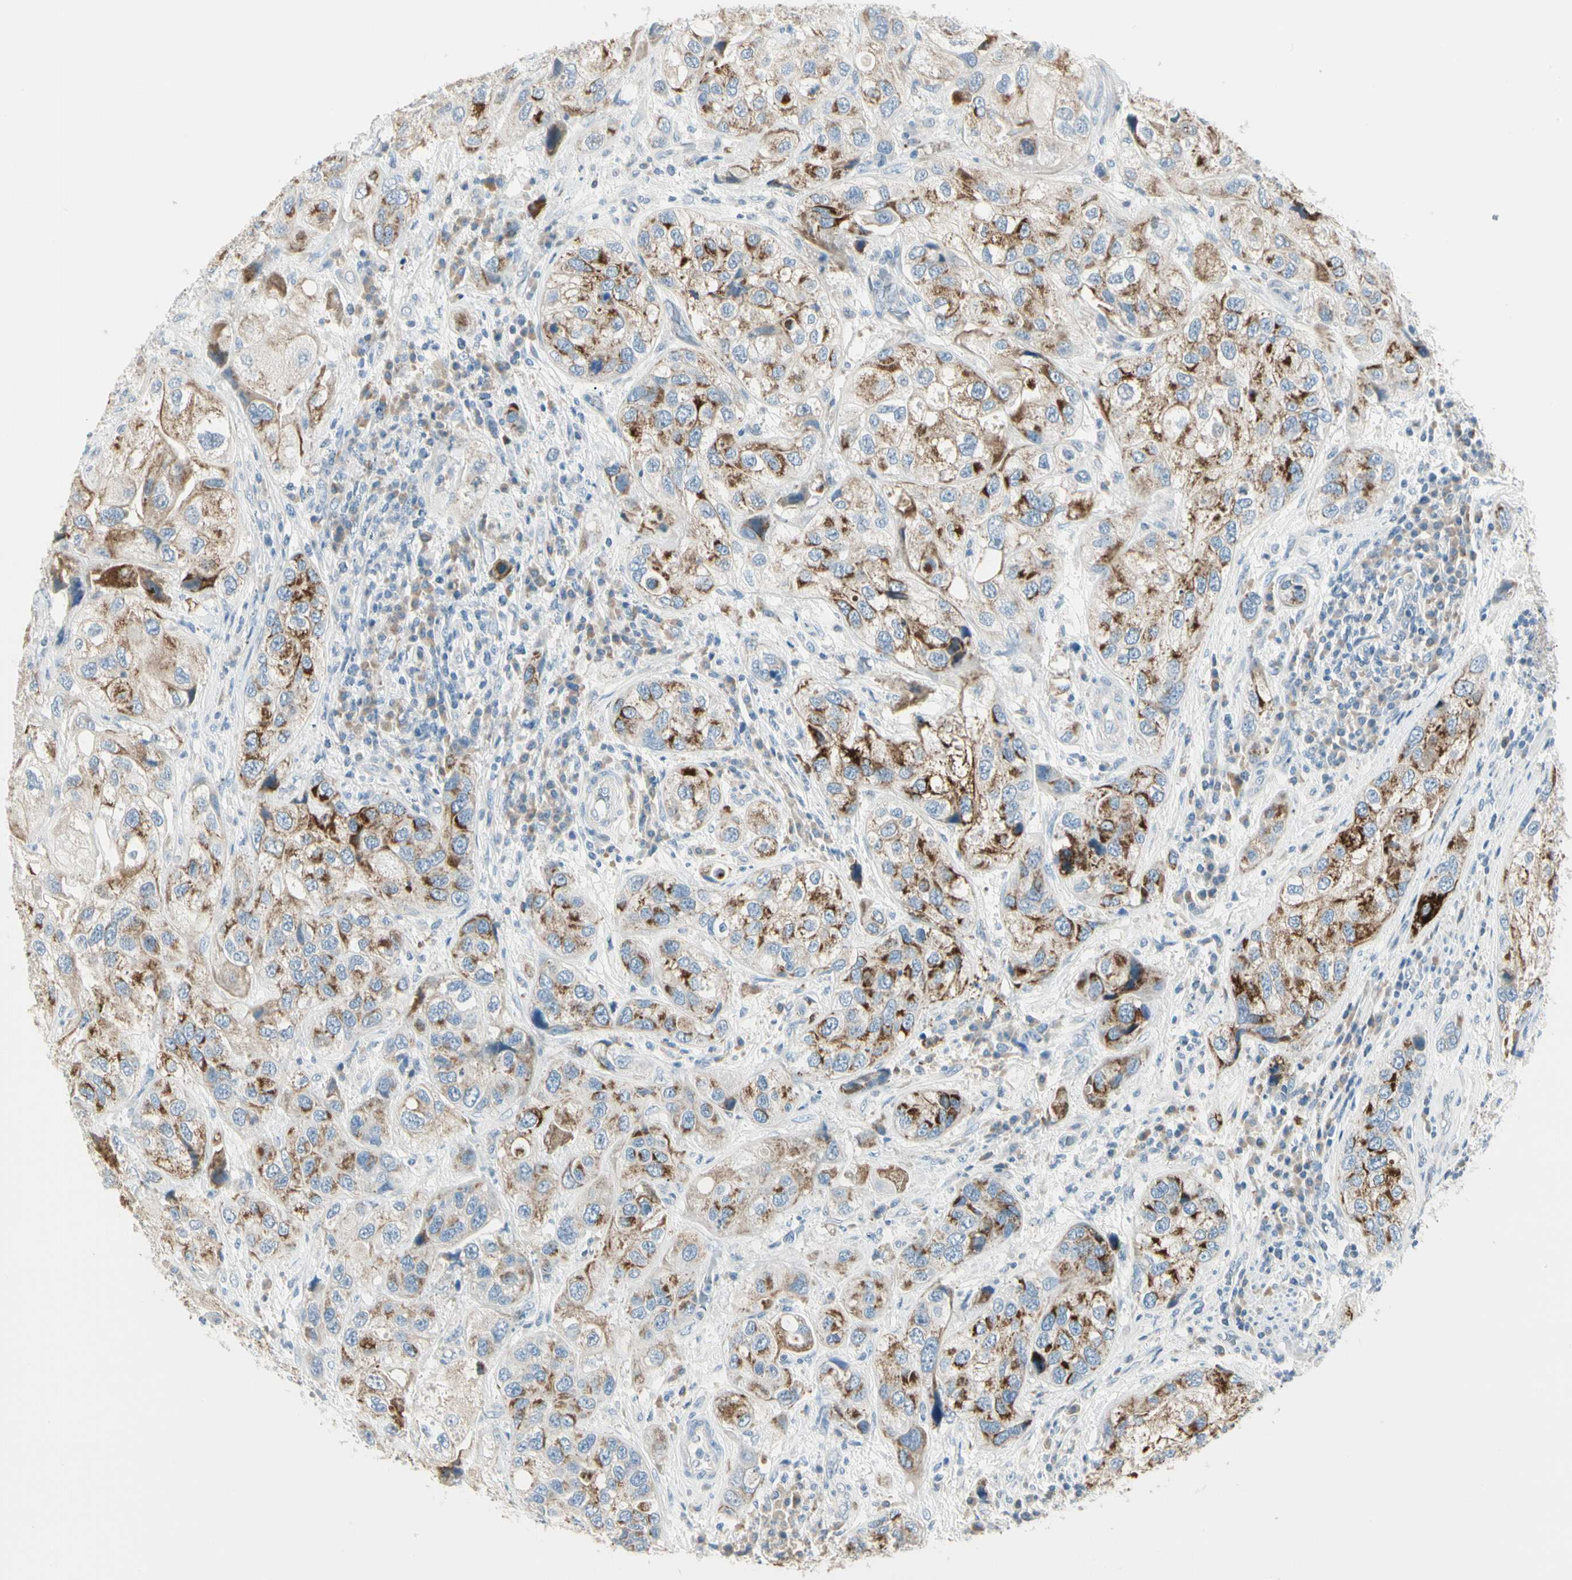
{"staining": {"intensity": "strong", "quantity": "25%-75%", "location": "cytoplasmic/membranous"}, "tissue": "urothelial cancer", "cell_type": "Tumor cells", "image_type": "cancer", "snomed": [{"axis": "morphology", "description": "Urothelial carcinoma, High grade"}, {"axis": "topography", "description": "Urinary bladder"}], "caption": "This micrograph reveals immunohistochemistry (IHC) staining of urothelial cancer, with high strong cytoplasmic/membranous expression in approximately 25%-75% of tumor cells.", "gene": "SLC6A15", "patient": {"sex": "female", "age": 64}}